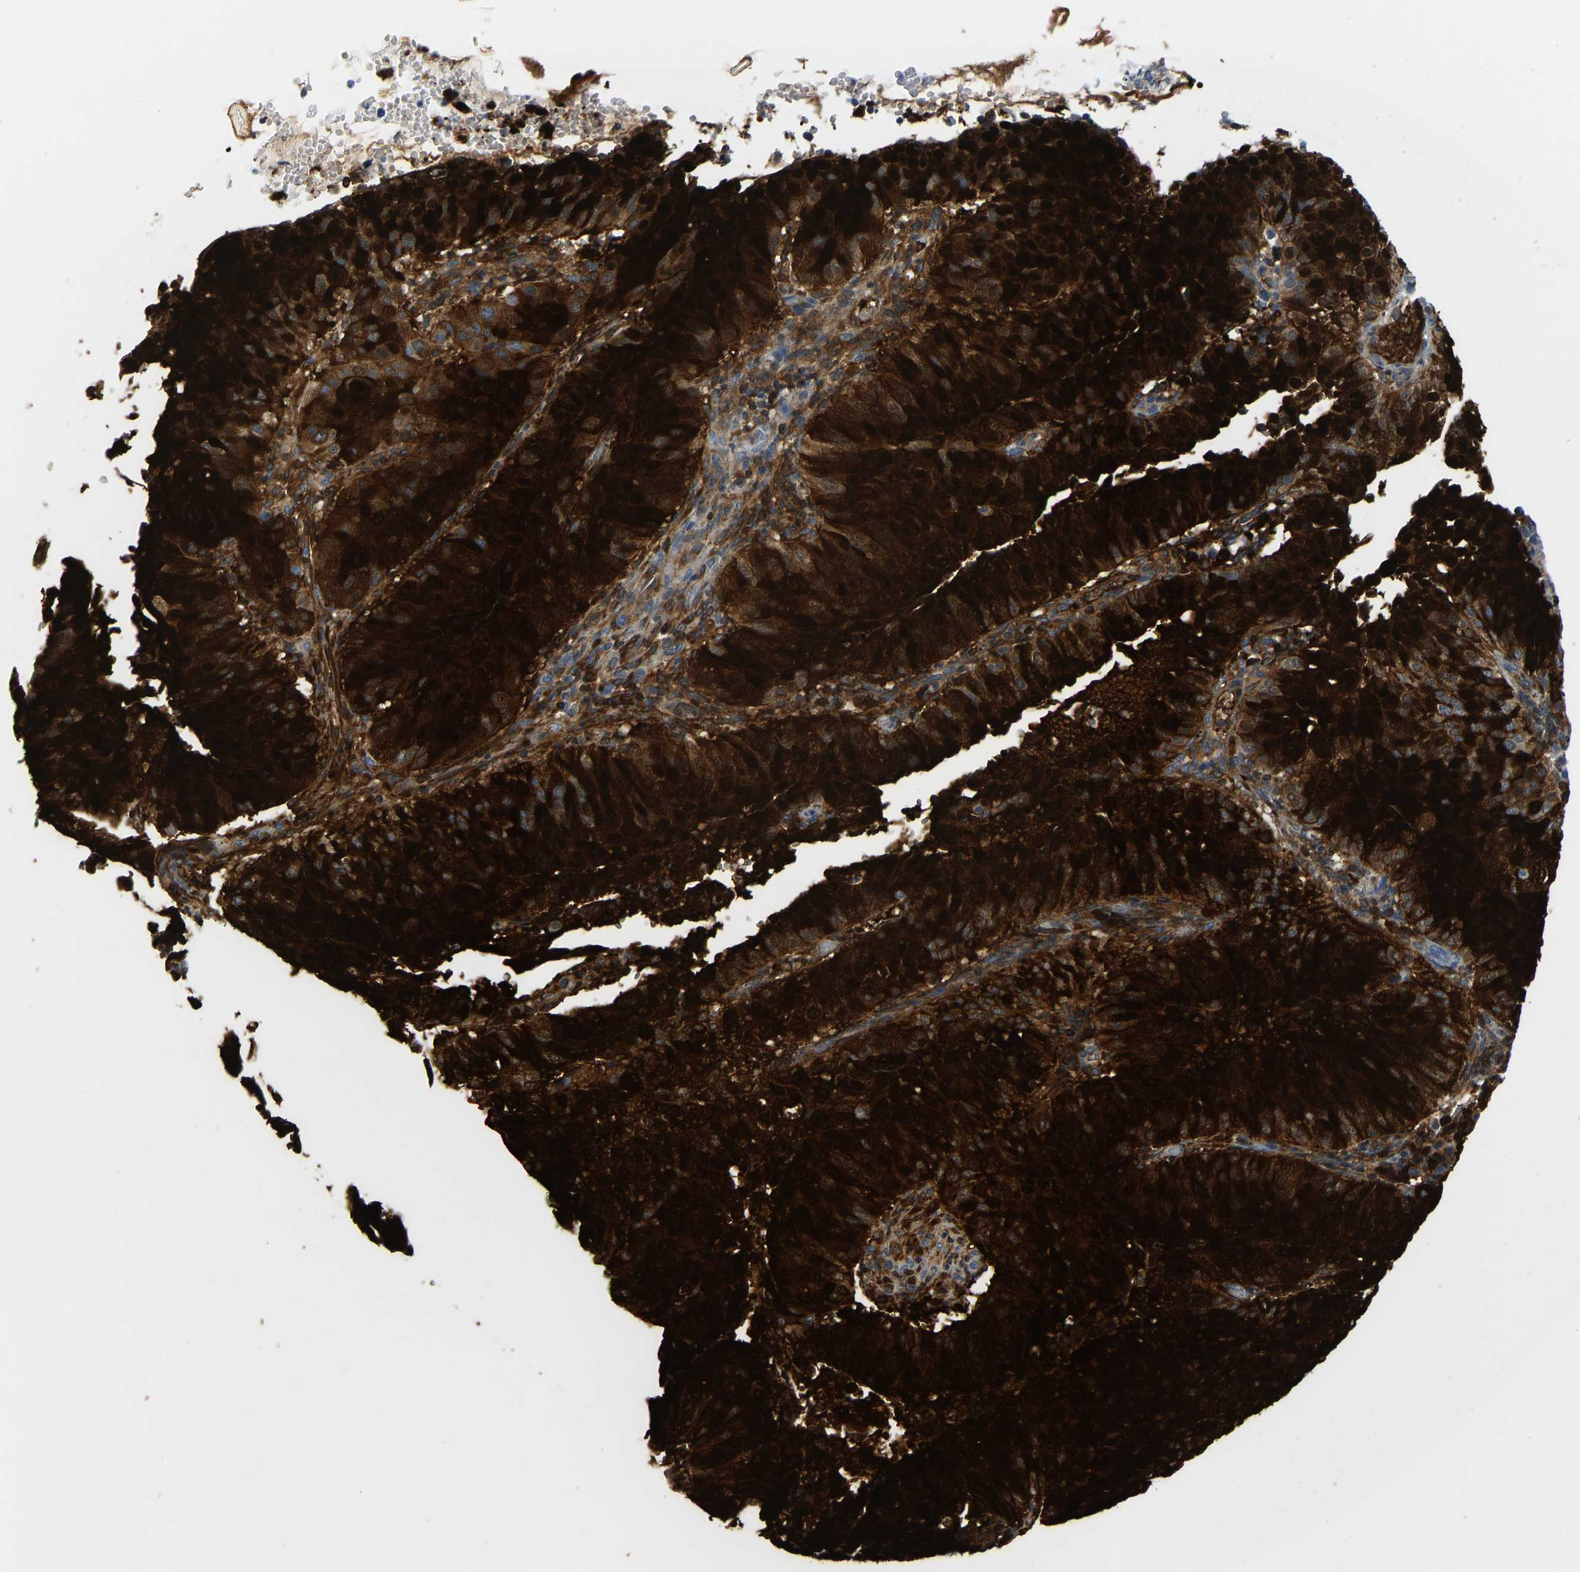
{"staining": {"intensity": "strong", "quantity": ">75%", "location": "cytoplasmic/membranous"}, "tissue": "cervical cancer", "cell_type": "Tumor cells", "image_type": "cancer", "snomed": [{"axis": "morphology", "description": "Normal tissue, NOS"}, {"axis": "morphology", "description": "Squamous cell carcinoma, NOS"}, {"axis": "topography", "description": "Cervix"}], "caption": "A photomicrograph showing strong cytoplasmic/membranous staining in approximately >75% of tumor cells in cervical cancer, as visualized by brown immunohistochemical staining.", "gene": "SERPINB3", "patient": {"sex": "female", "age": 39}}